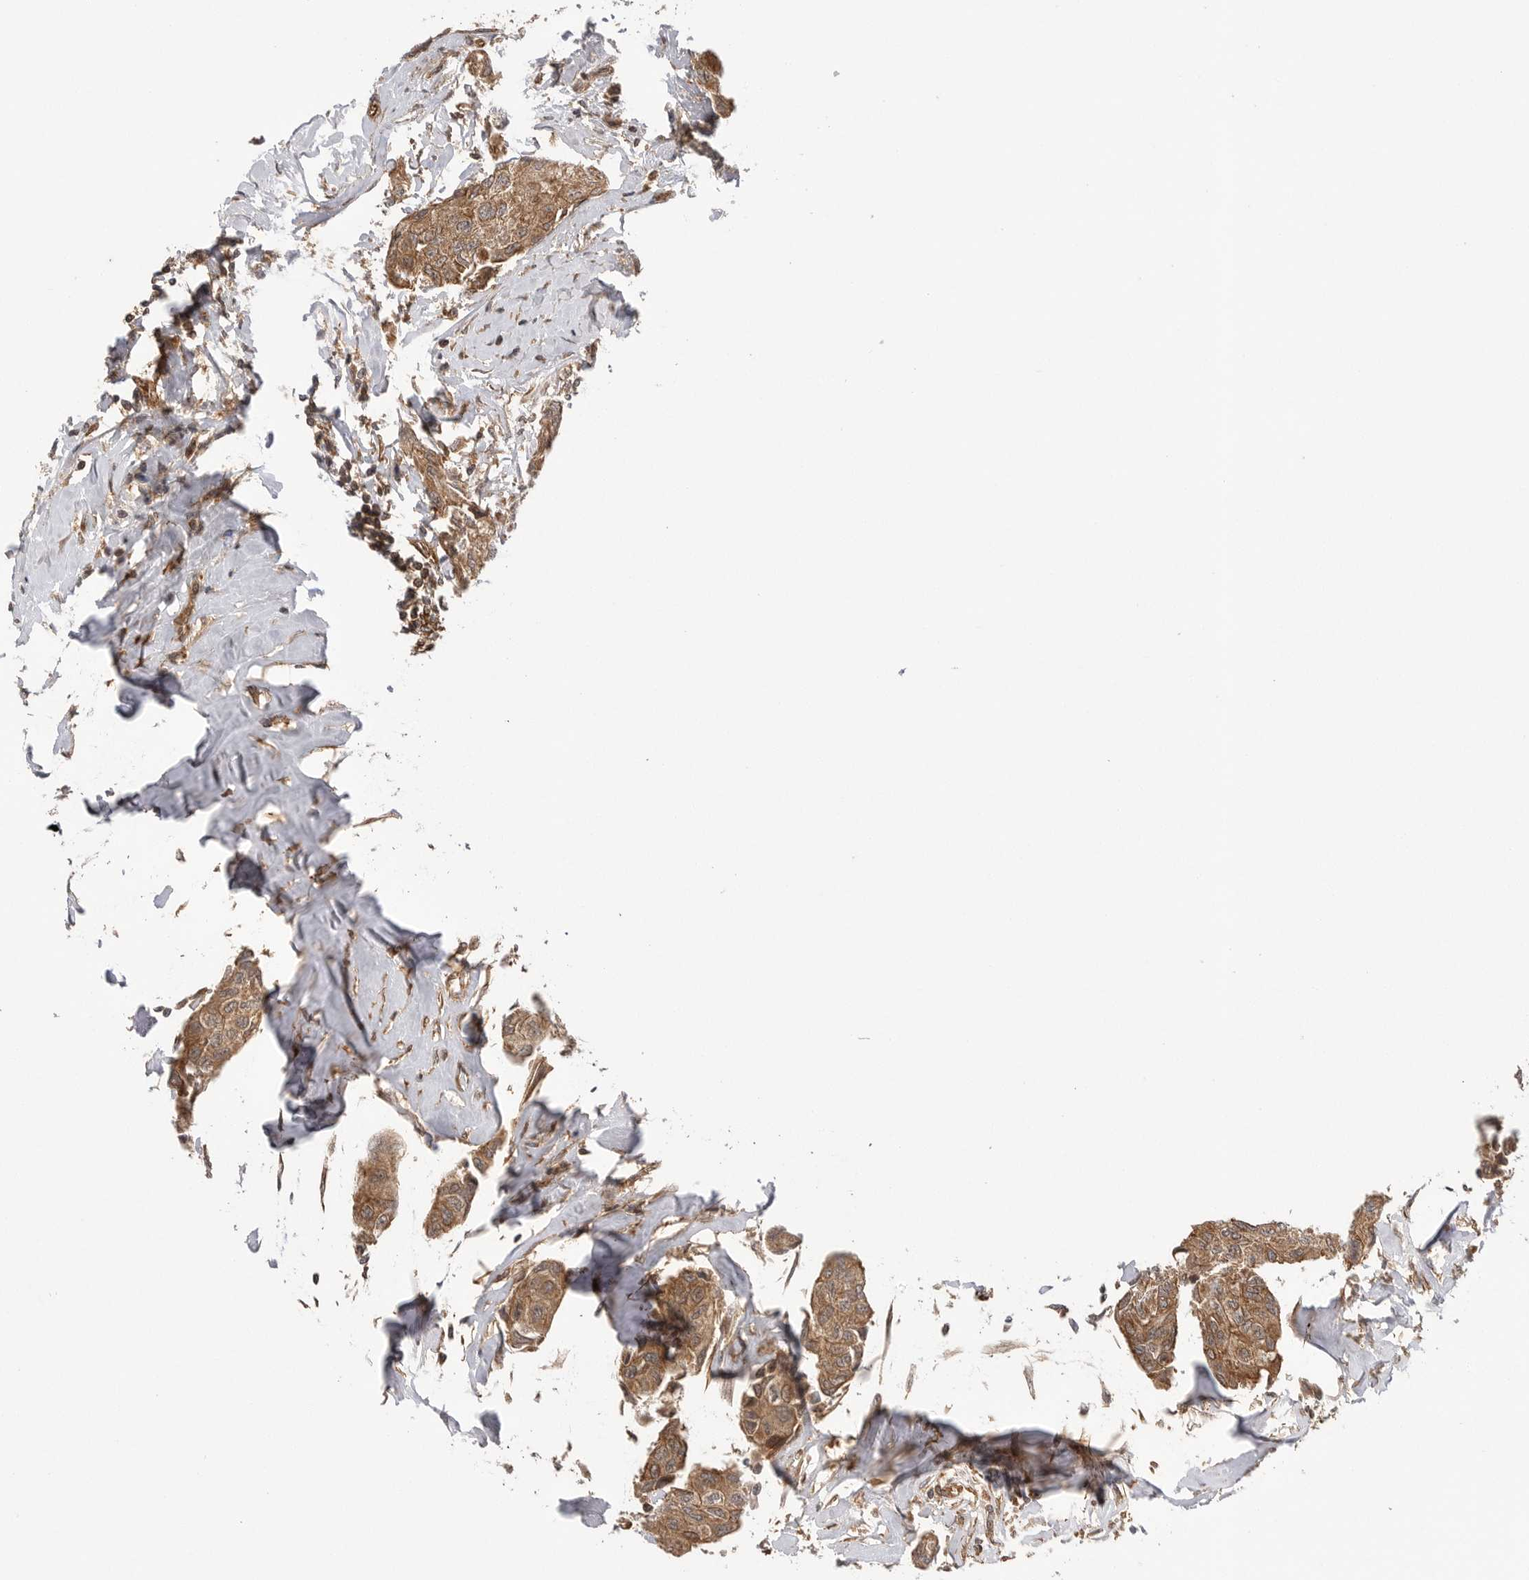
{"staining": {"intensity": "moderate", "quantity": ">75%", "location": "cytoplasmic/membranous"}, "tissue": "breast cancer", "cell_type": "Tumor cells", "image_type": "cancer", "snomed": [{"axis": "morphology", "description": "Duct carcinoma"}, {"axis": "topography", "description": "Breast"}], "caption": "Breast cancer (infiltrating ductal carcinoma) stained for a protein (brown) exhibits moderate cytoplasmic/membranous positive expression in about >75% of tumor cells.", "gene": "PRDX4", "patient": {"sex": "female", "age": 80}}